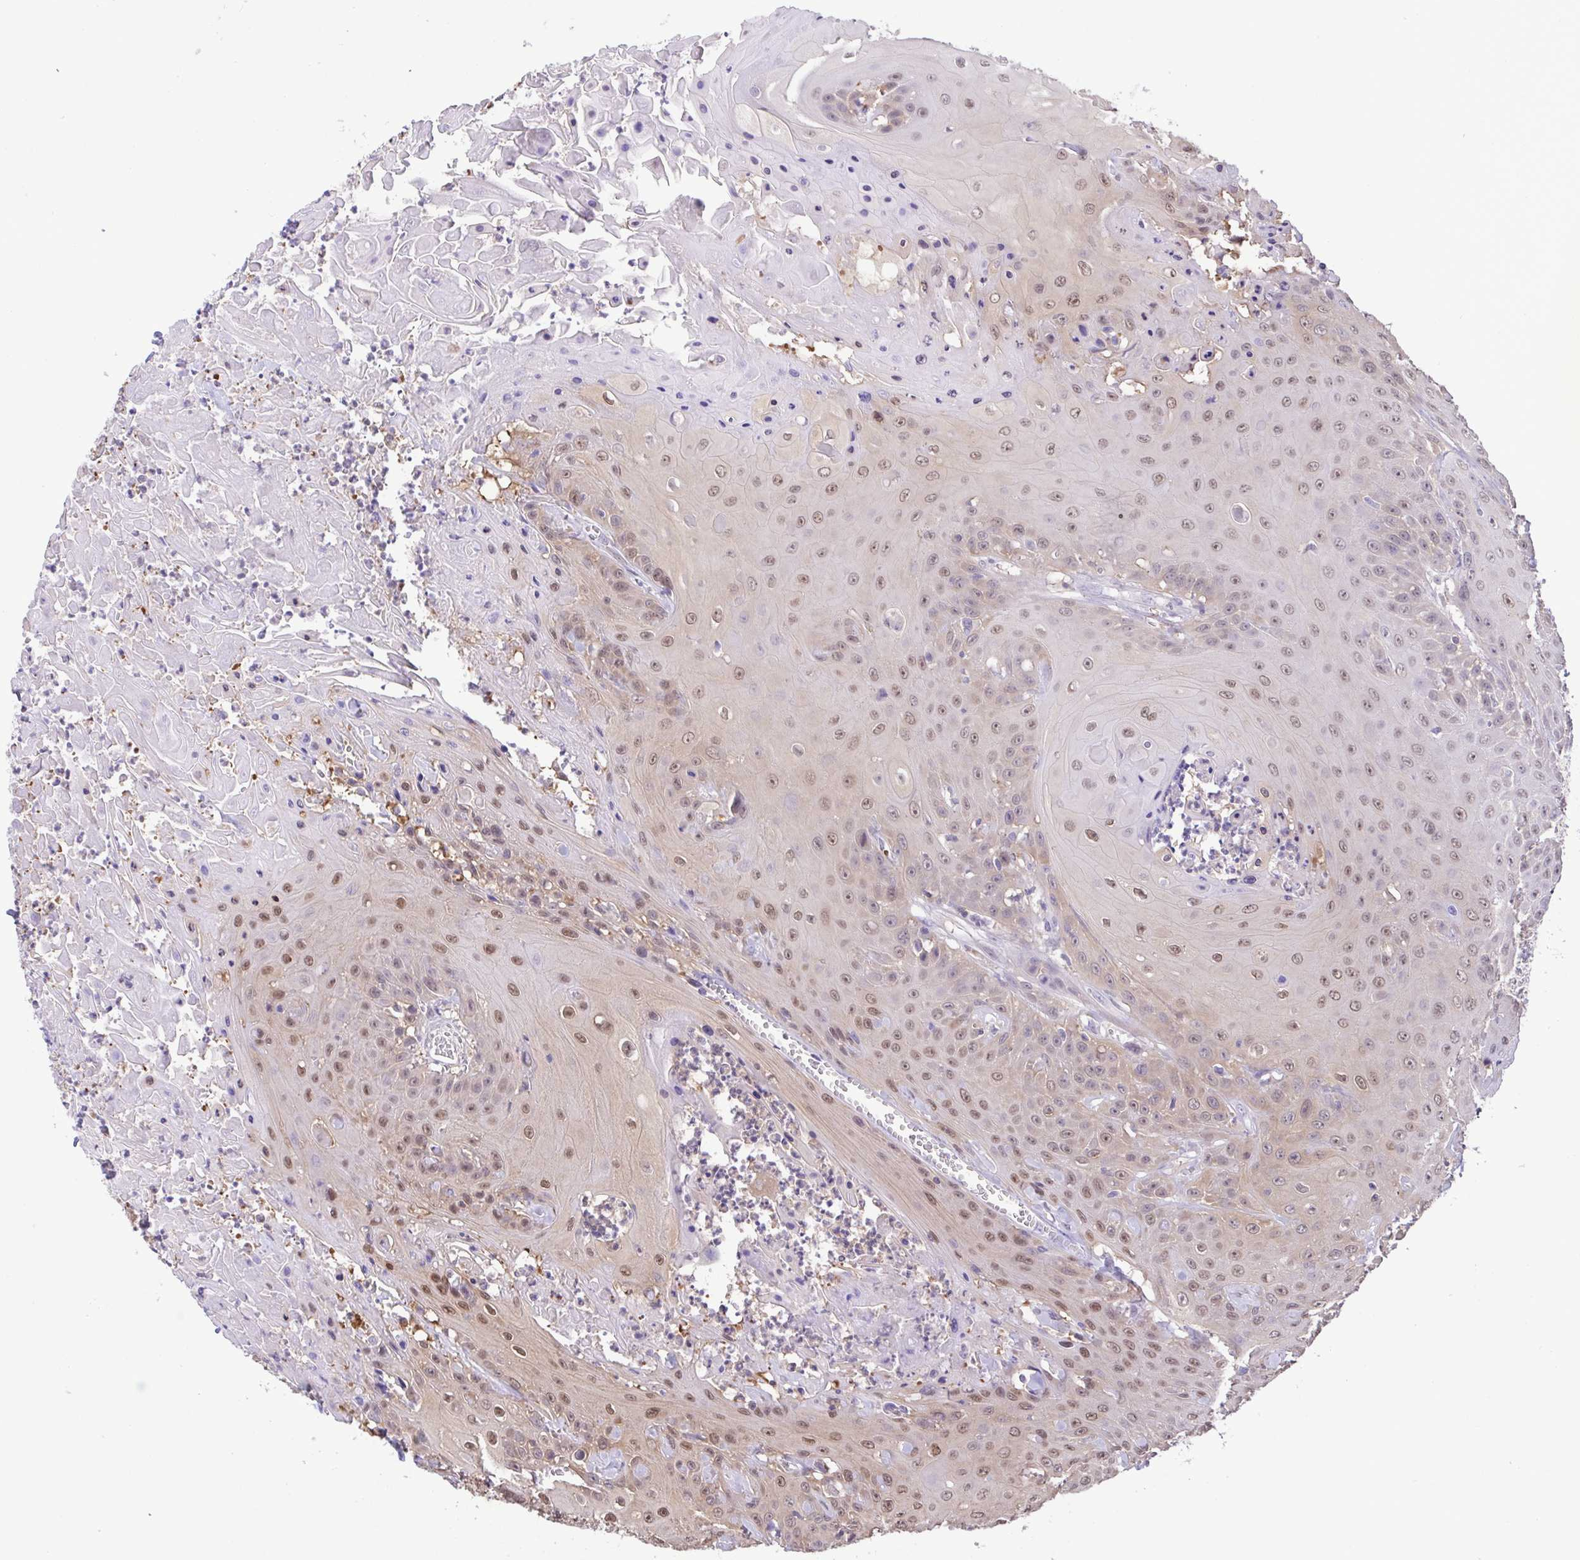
{"staining": {"intensity": "moderate", "quantity": ">75%", "location": "nuclear"}, "tissue": "head and neck cancer", "cell_type": "Tumor cells", "image_type": "cancer", "snomed": [{"axis": "morphology", "description": "Squamous cell carcinoma, NOS"}, {"axis": "topography", "description": "Skin"}, {"axis": "topography", "description": "Head-Neck"}], "caption": "This is a micrograph of immunohistochemistry (IHC) staining of head and neck squamous cell carcinoma, which shows moderate expression in the nuclear of tumor cells.", "gene": "LDHC", "patient": {"sex": "male", "age": 80}}